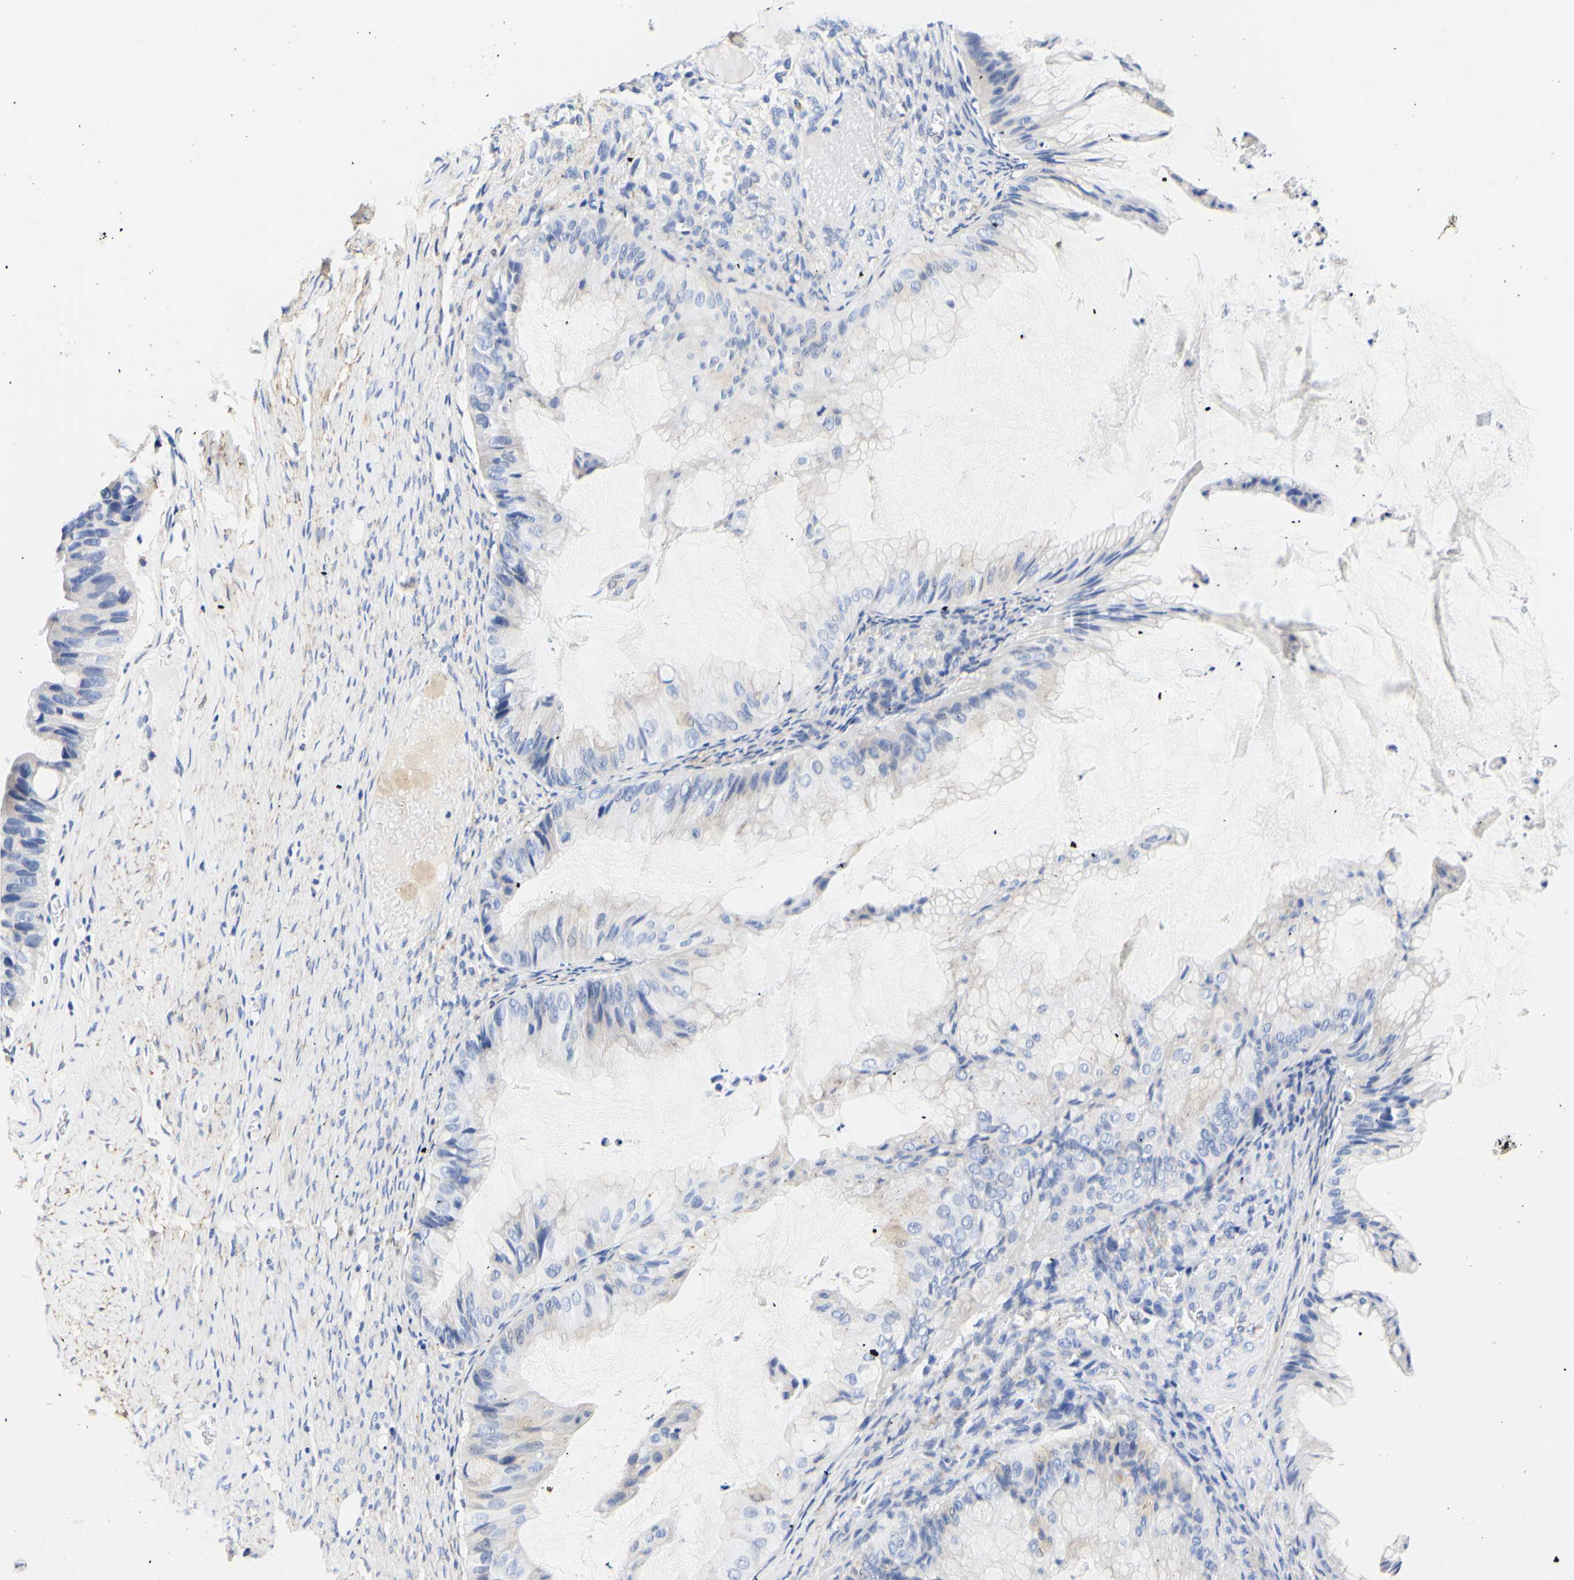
{"staining": {"intensity": "negative", "quantity": "none", "location": "none"}, "tissue": "ovarian cancer", "cell_type": "Tumor cells", "image_type": "cancer", "snomed": [{"axis": "morphology", "description": "Cystadenocarcinoma, mucinous, NOS"}, {"axis": "topography", "description": "Ovary"}], "caption": "Ovarian mucinous cystadenocarcinoma was stained to show a protein in brown. There is no significant positivity in tumor cells. (DAB immunohistochemistry (IHC), high magnification).", "gene": "CAMK4", "patient": {"sex": "female", "age": 61}}